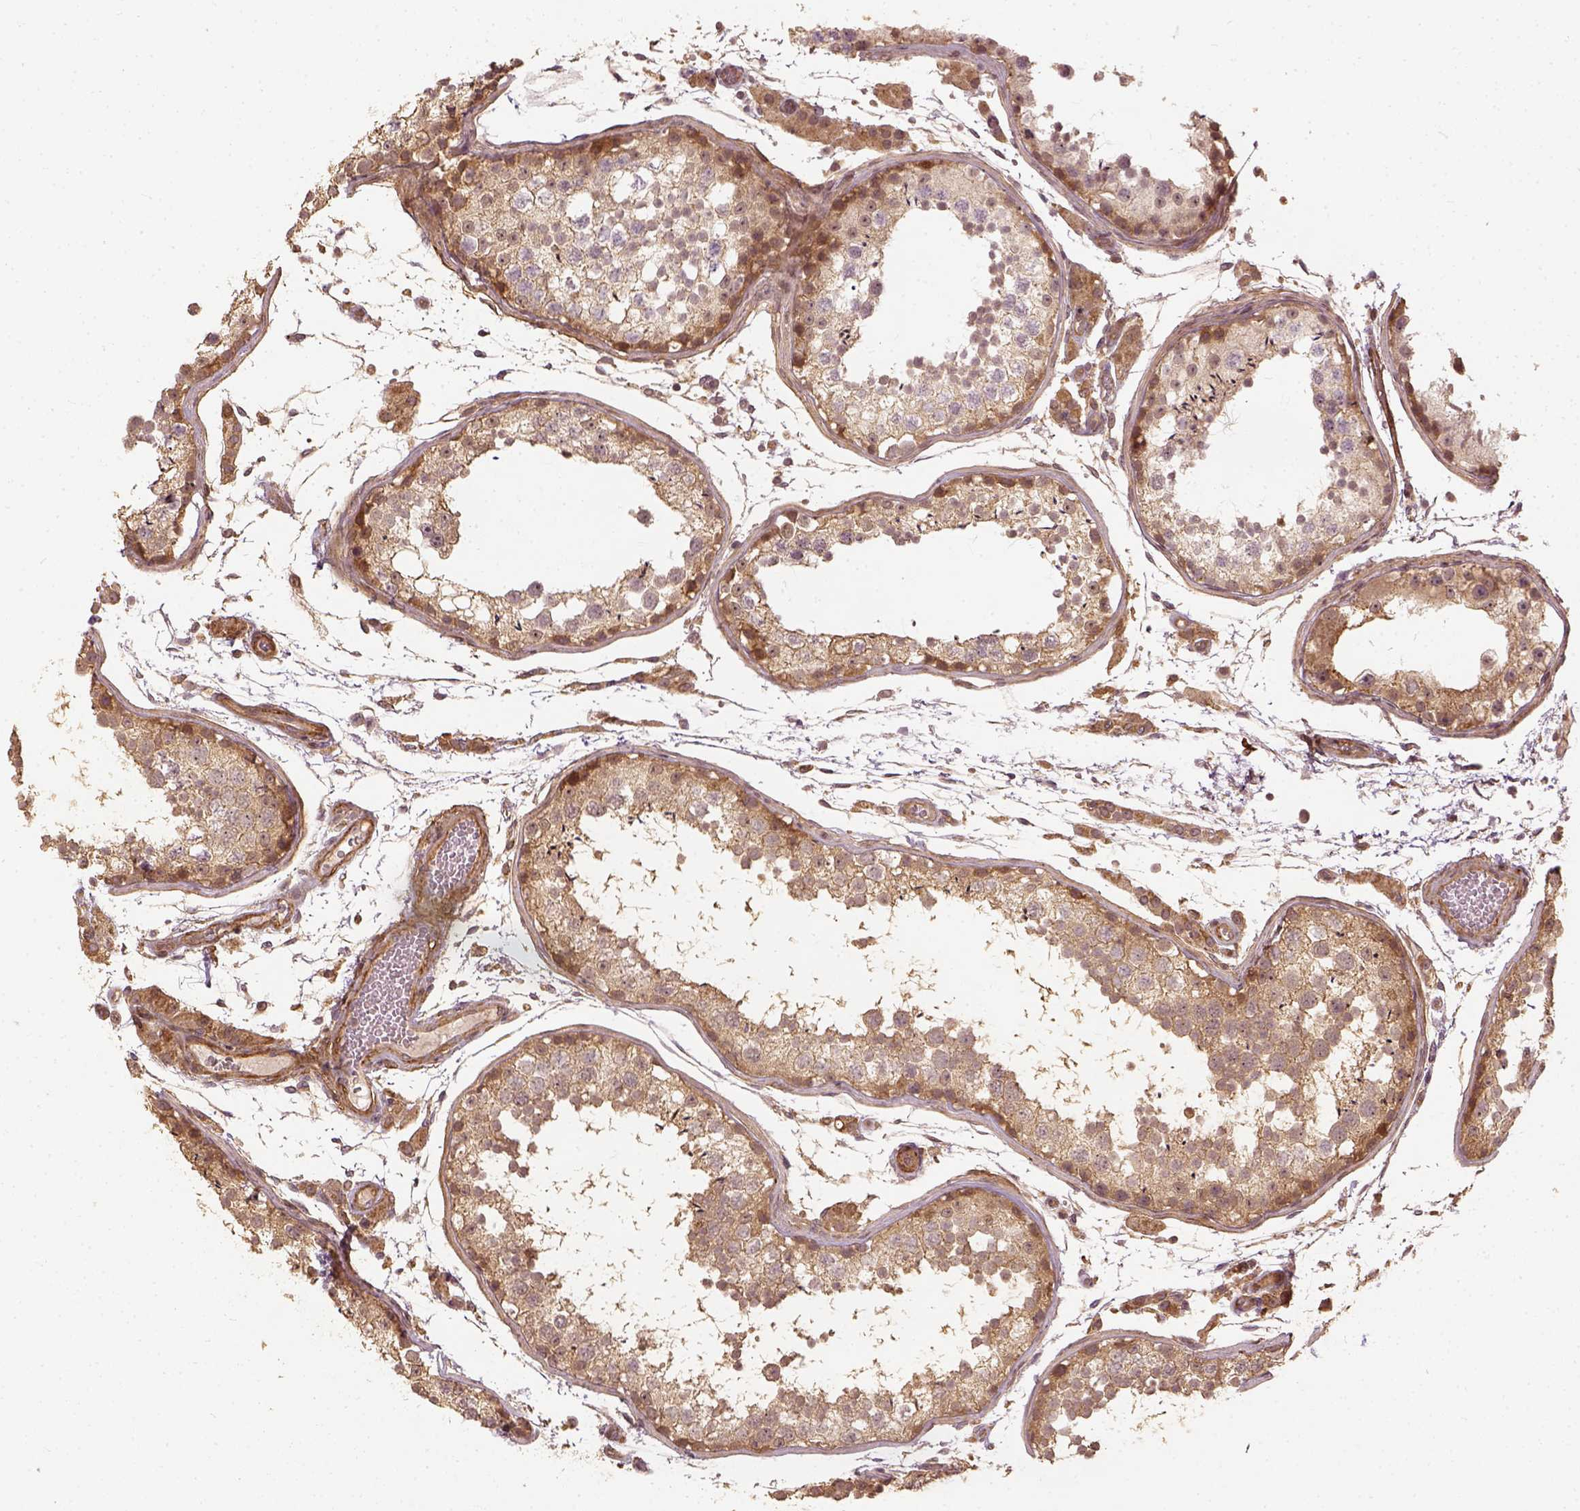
{"staining": {"intensity": "moderate", "quantity": "25%-75%", "location": "cytoplasmic/membranous"}, "tissue": "testis", "cell_type": "Cells in seminiferous ducts", "image_type": "normal", "snomed": [{"axis": "morphology", "description": "Normal tissue, NOS"}, {"axis": "topography", "description": "Testis"}], "caption": "This is a histology image of immunohistochemistry staining of benign testis, which shows moderate staining in the cytoplasmic/membranous of cells in seminiferous ducts.", "gene": "VEGFA", "patient": {"sex": "male", "age": 29}}